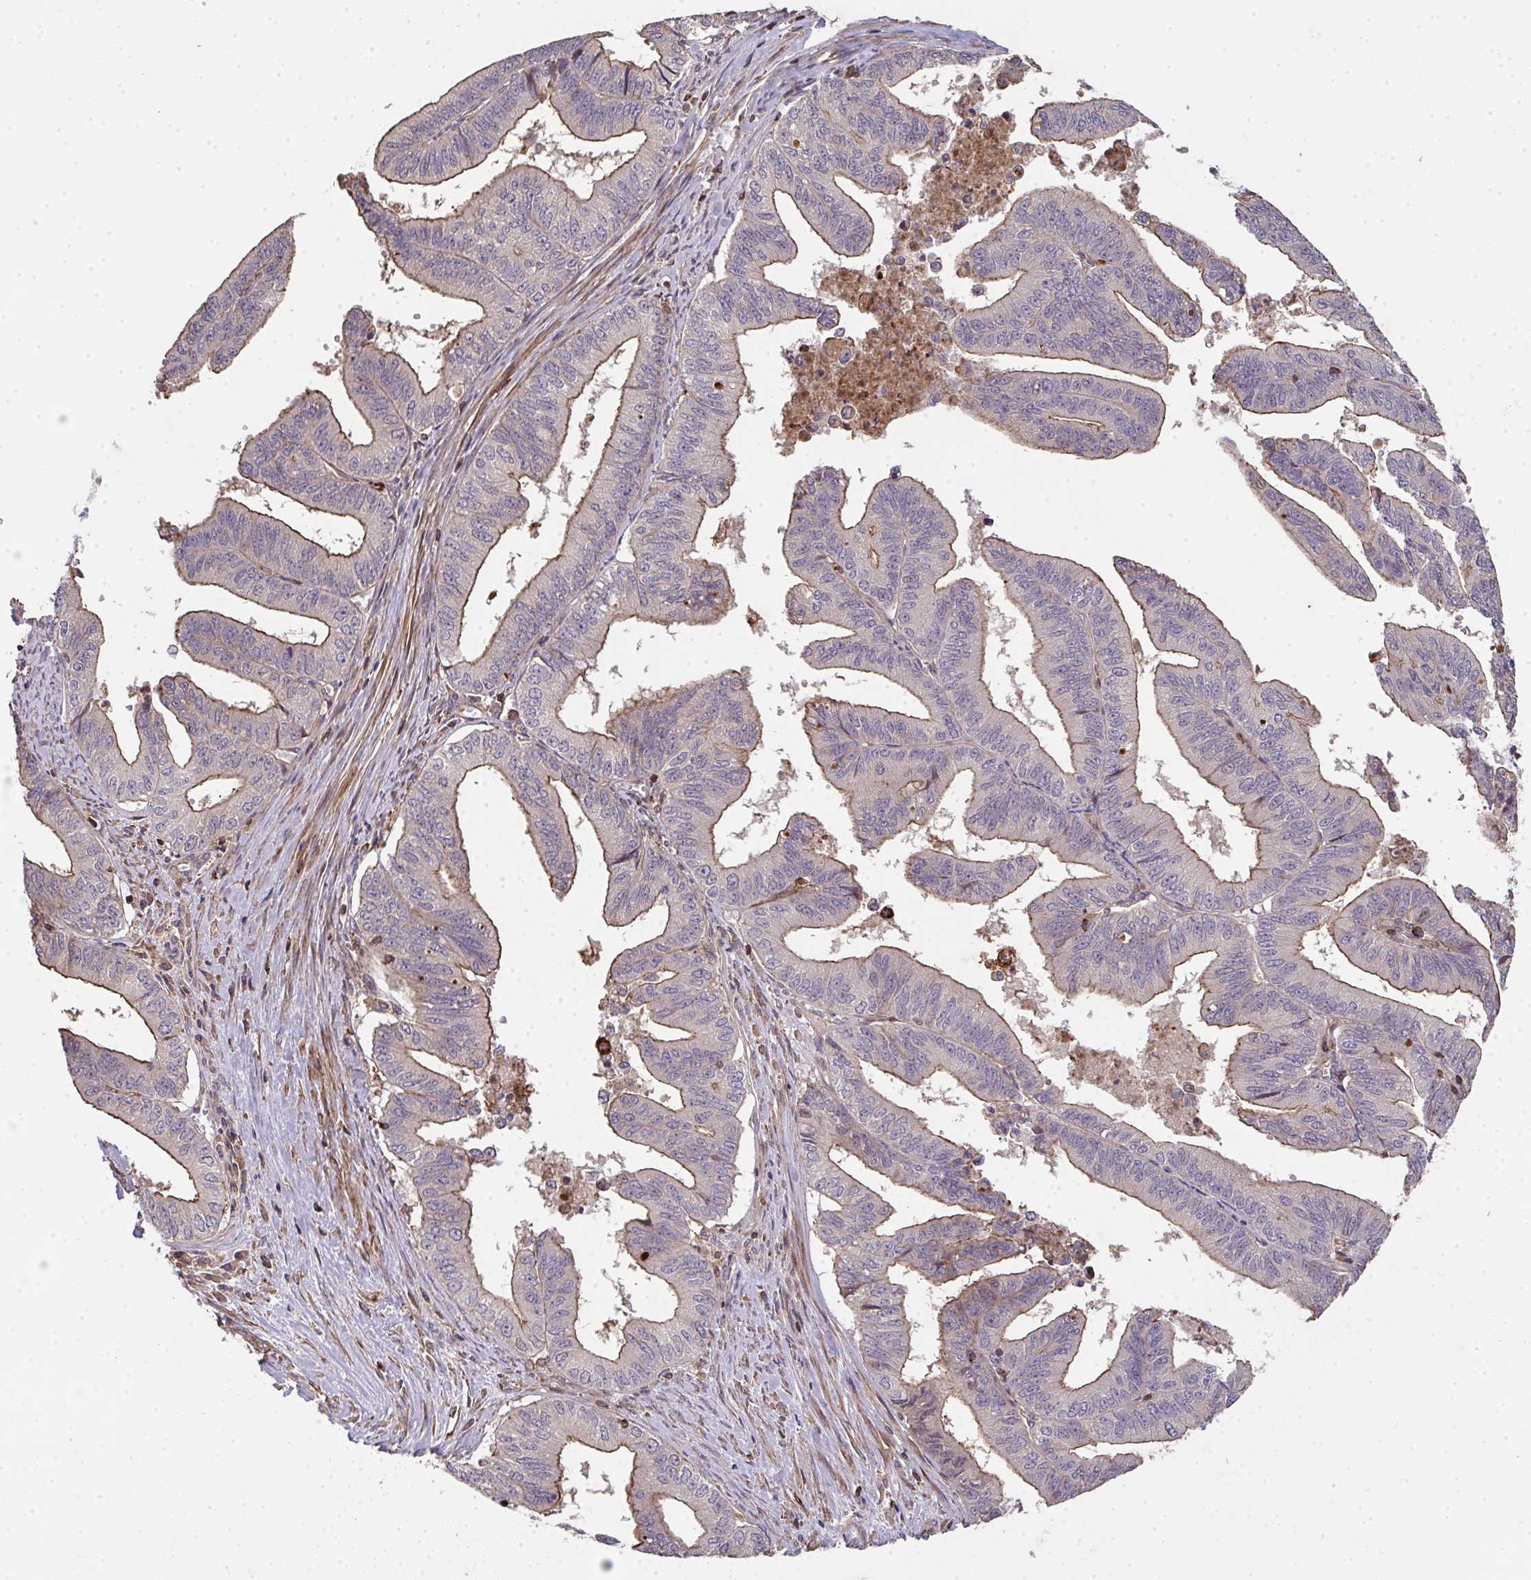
{"staining": {"intensity": "moderate", "quantity": "25%-75%", "location": "cytoplasmic/membranous"}, "tissue": "endometrial cancer", "cell_type": "Tumor cells", "image_type": "cancer", "snomed": [{"axis": "morphology", "description": "Adenocarcinoma, NOS"}, {"axis": "topography", "description": "Endometrium"}], "caption": "Tumor cells show moderate cytoplasmic/membranous staining in approximately 25%-75% of cells in endometrial cancer (adenocarcinoma).", "gene": "TNMD", "patient": {"sex": "female", "age": 65}}